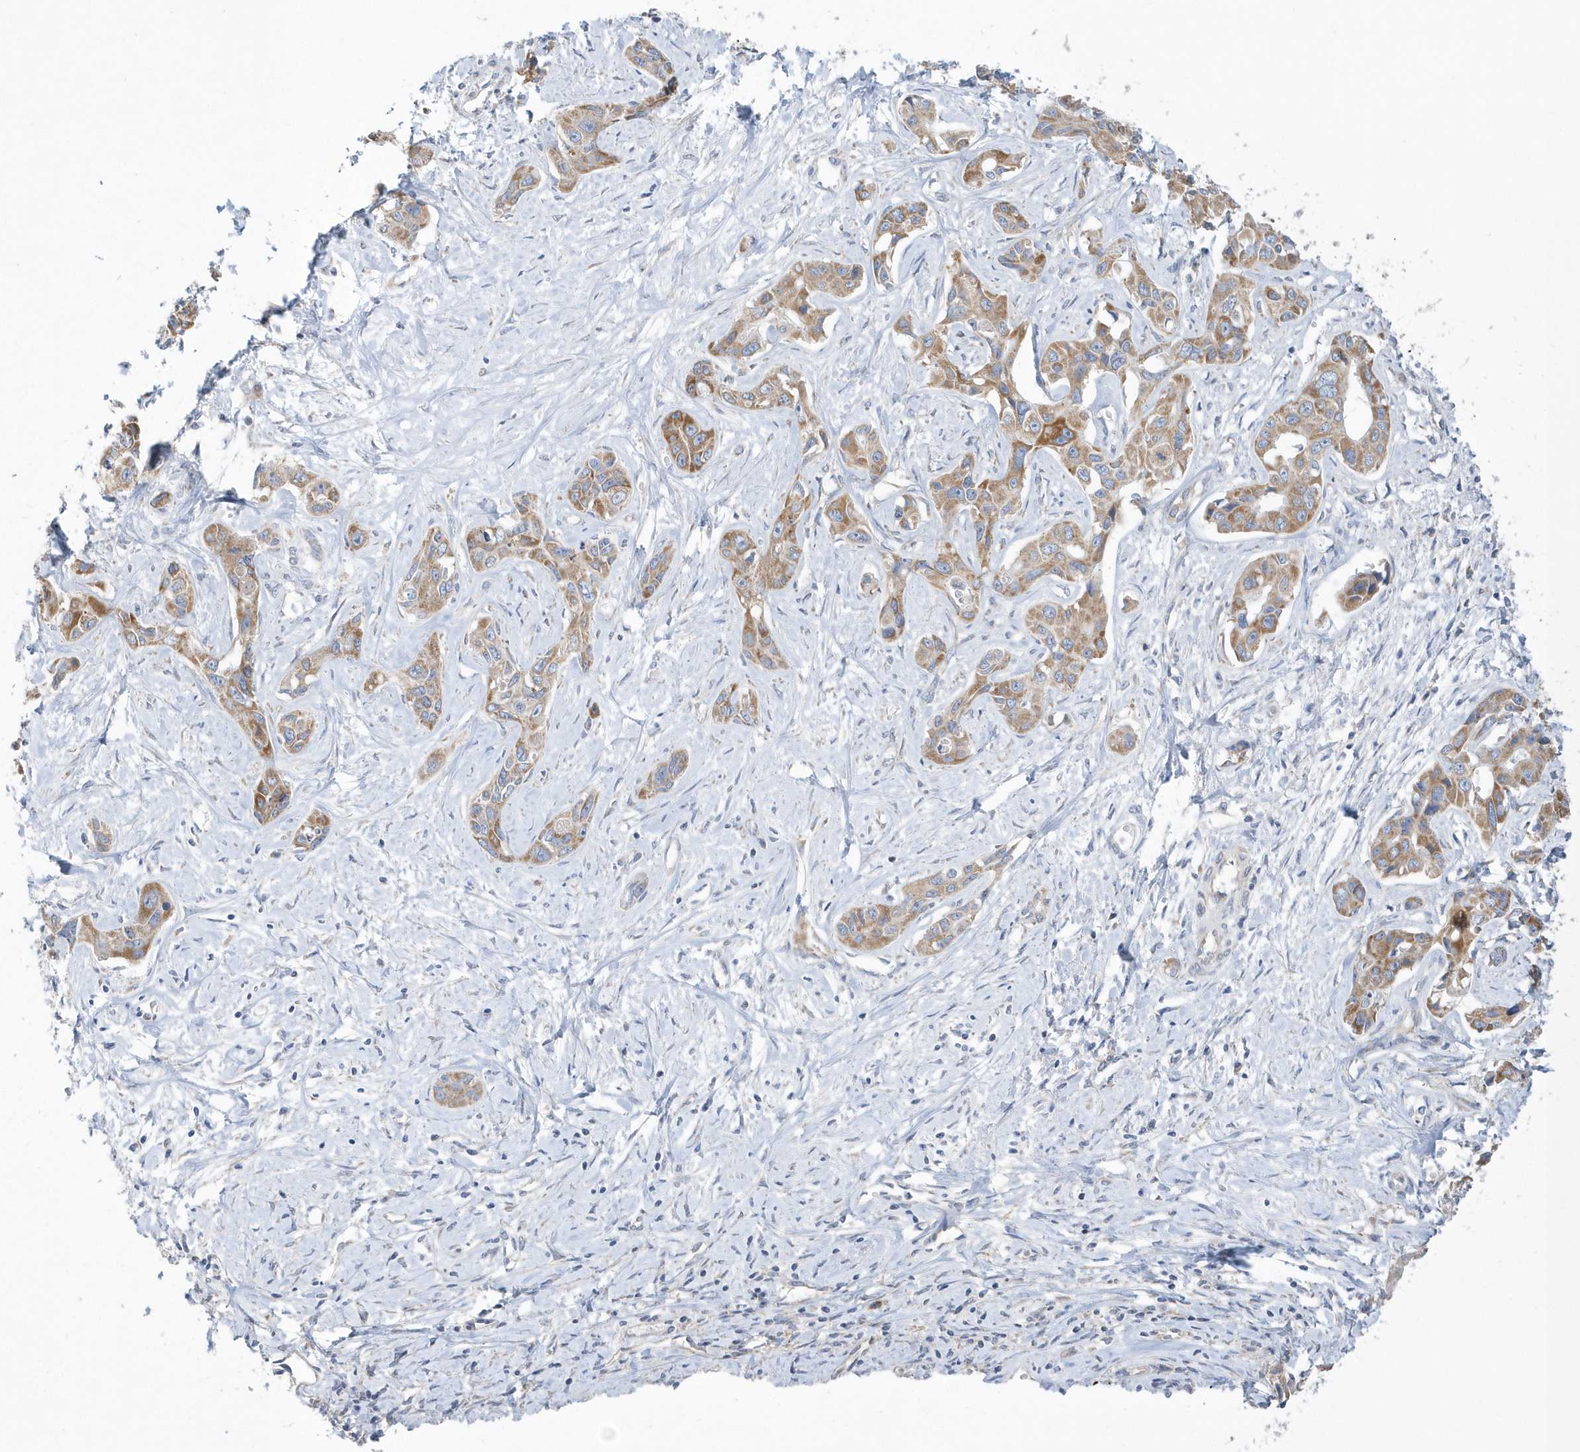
{"staining": {"intensity": "moderate", "quantity": ">75%", "location": "cytoplasmic/membranous"}, "tissue": "liver cancer", "cell_type": "Tumor cells", "image_type": "cancer", "snomed": [{"axis": "morphology", "description": "Cholangiocarcinoma"}, {"axis": "topography", "description": "Liver"}], "caption": "DAB immunohistochemical staining of liver cholangiocarcinoma reveals moderate cytoplasmic/membranous protein staining in about >75% of tumor cells.", "gene": "SPATA5", "patient": {"sex": "male", "age": 59}}